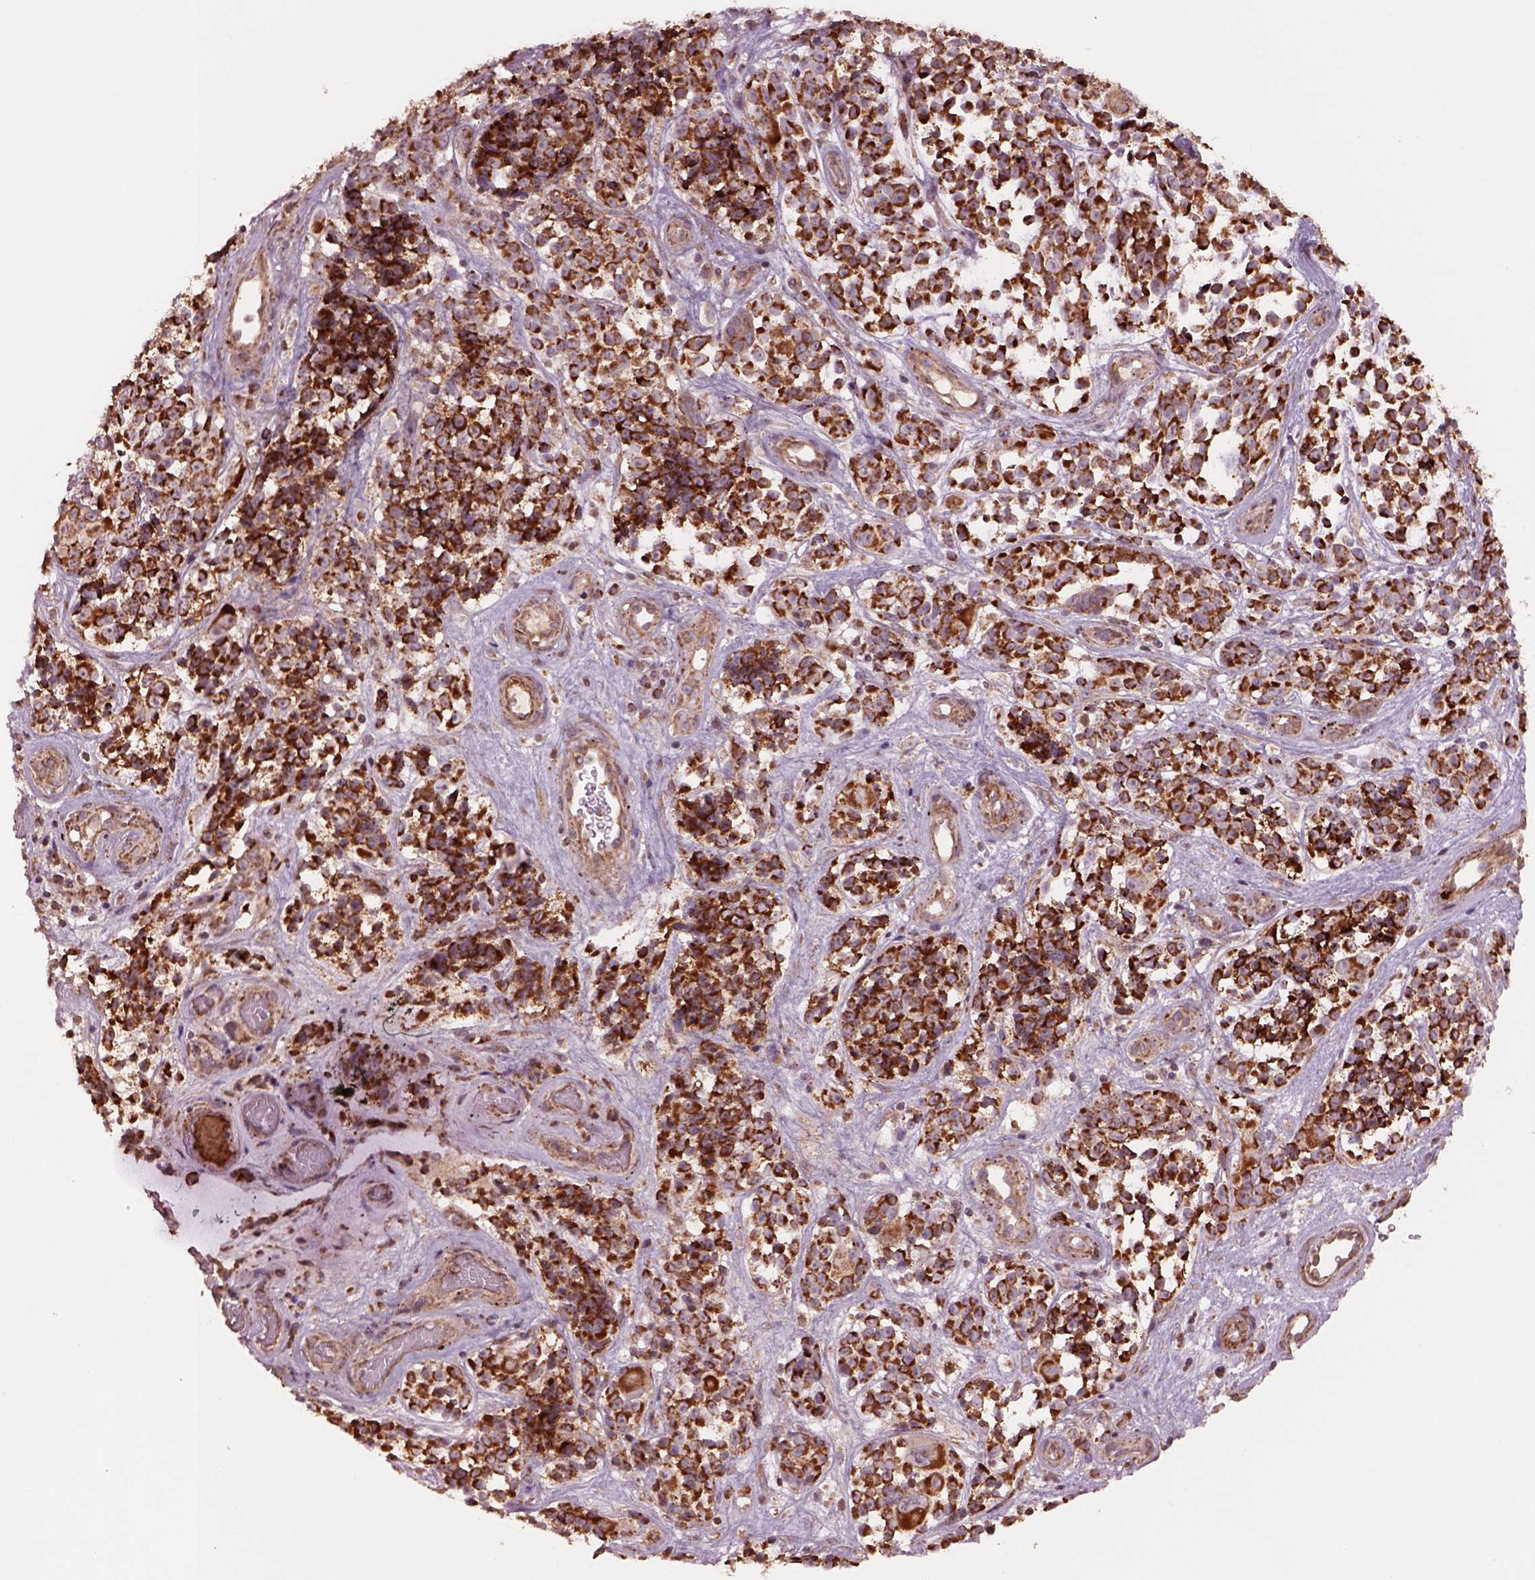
{"staining": {"intensity": "strong", "quantity": ">75%", "location": "cytoplasmic/membranous"}, "tissue": "melanoma", "cell_type": "Tumor cells", "image_type": "cancer", "snomed": [{"axis": "morphology", "description": "Malignant melanoma, NOS"}, {"axis": "topography", "description": "Skin"}], "caption": "A photomicrograph showing strong cytoplasmic/membranous staining in approximately >75% of tumor cells in malignant melanoma, as visualized by brown immunohistochemical staining.", "gene": "SLC25A5", "patient": {"sex": "female", "age": 88}}